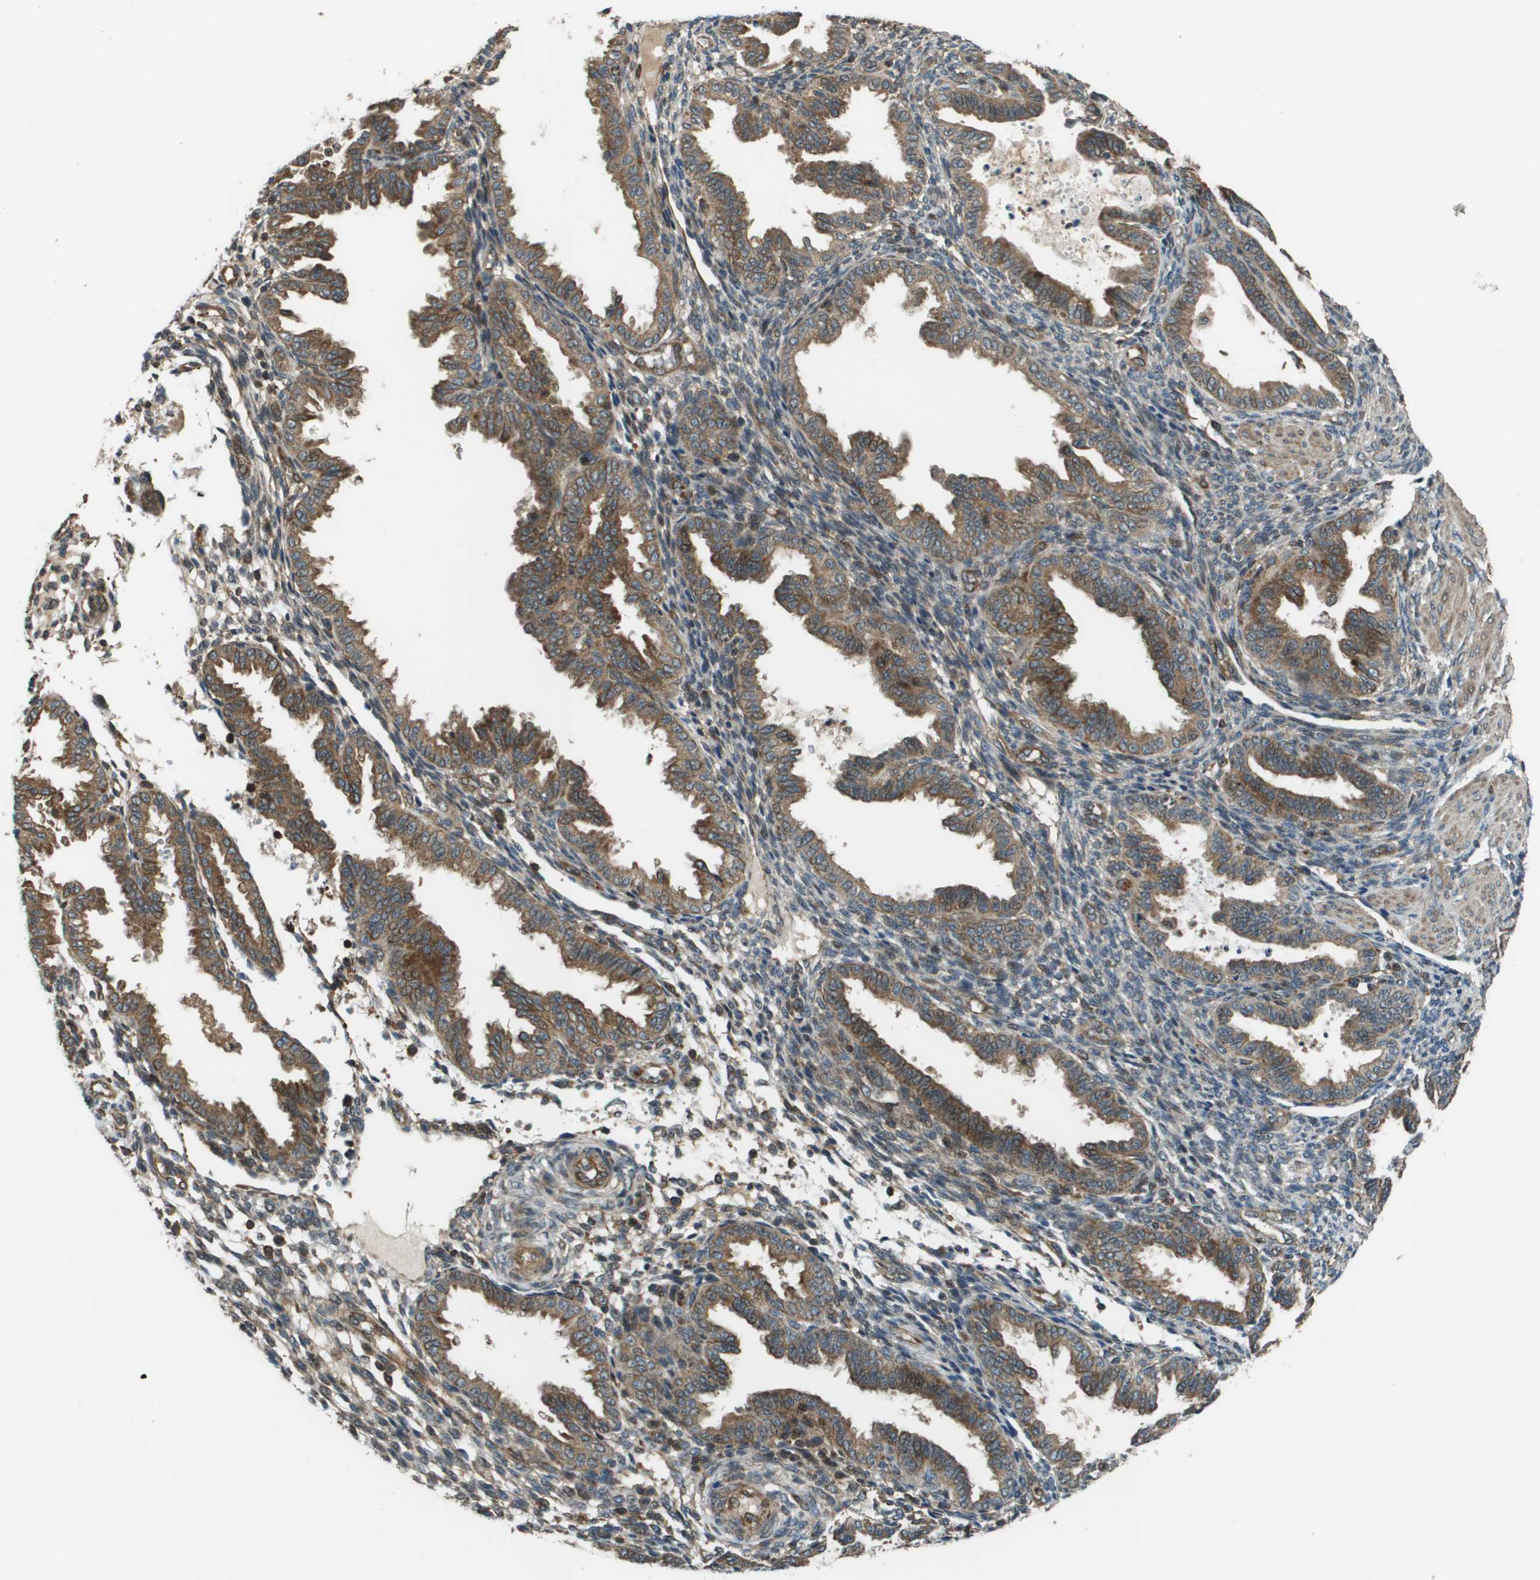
{"staining": {"intensity": "weak", "quantity": "25%-75%", "location": "cytoplasmic/membranous"}, "tissue": "endometrium", "cell_type": "Cells in endometrial stroma", "image_type": "normal", "snomed": [{"axis": "morphology", "description": "Normal tissue, NOS"}, {"axis": "topography", "description": "Endometrium"}], "caption": "Protein expression analysis of normal human endometrium reveals weak cytoplasmic/membranous expression in approximately 25%-75% of cells in endometrial stroma.", "gene": "PLPBP", "patient": {"sex": "female", "age": 33}}